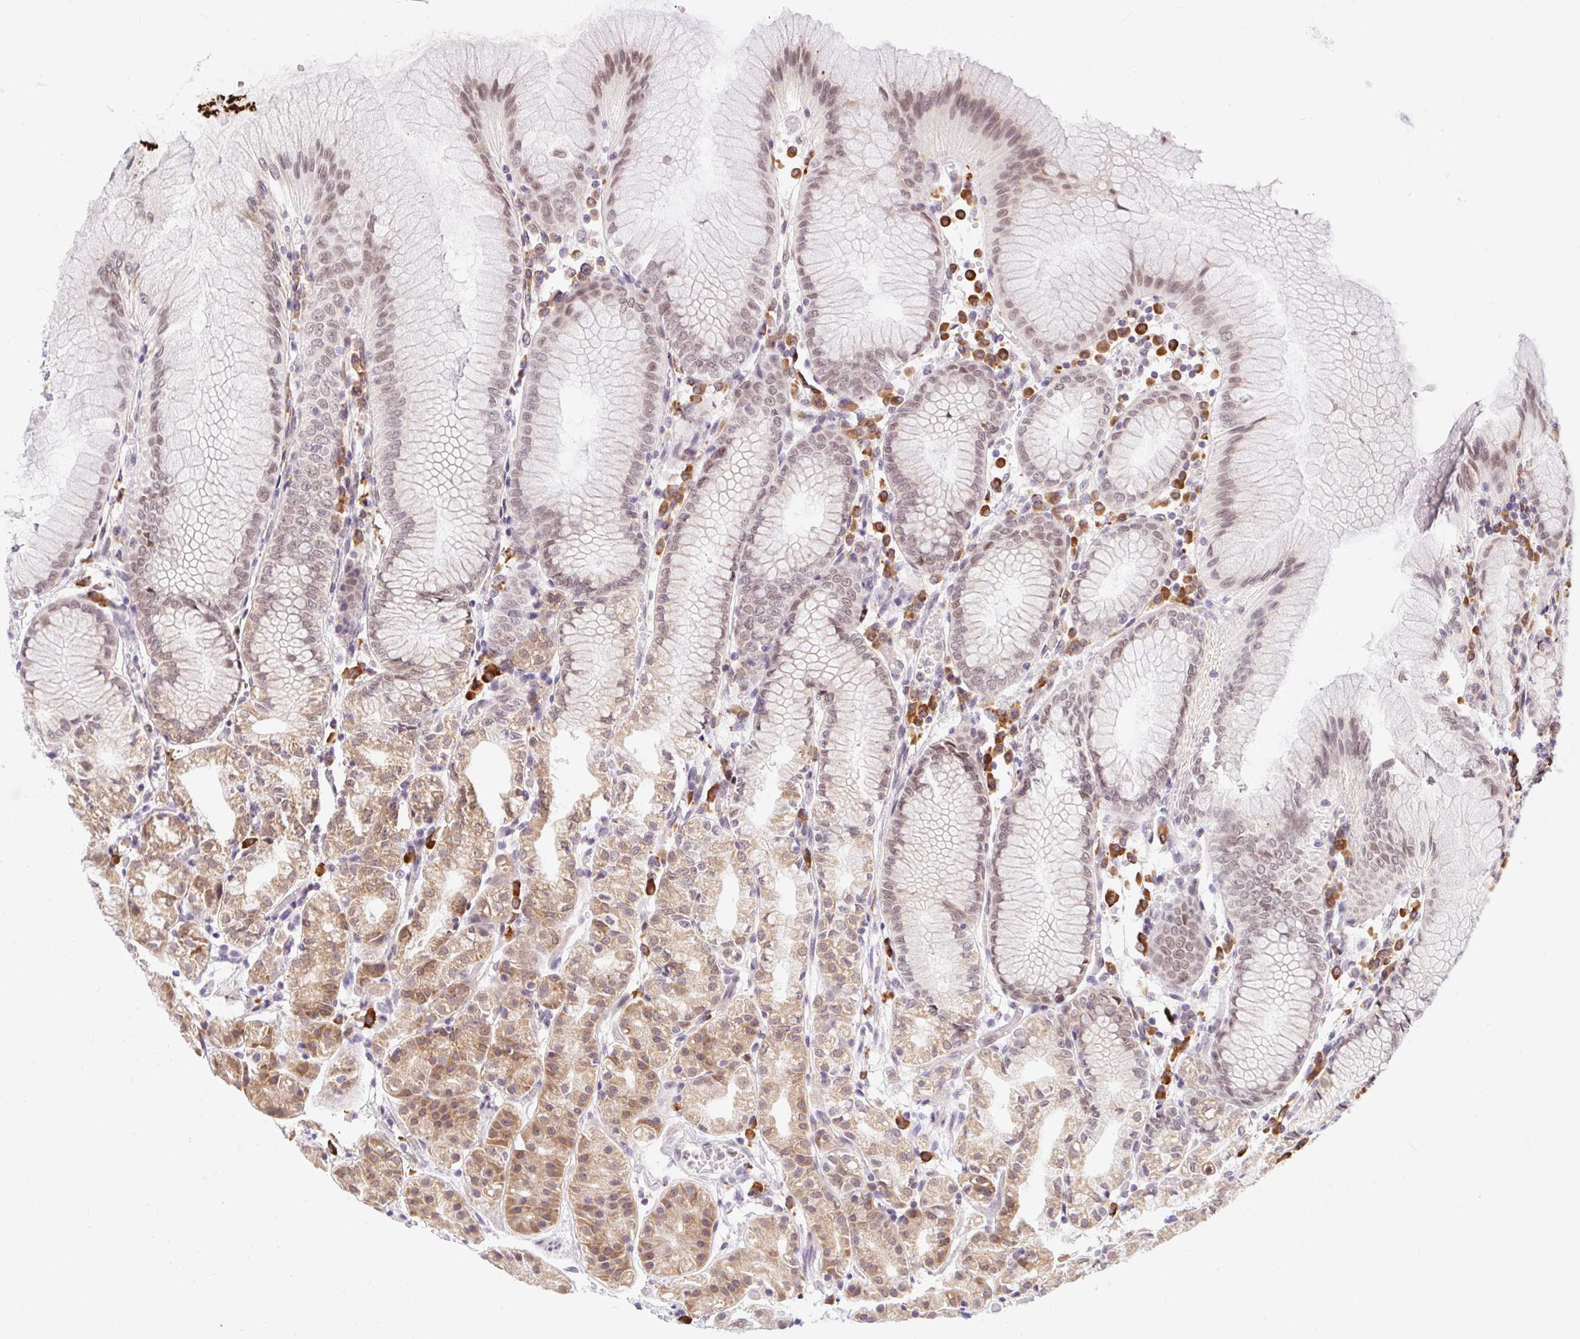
{"staining": {"intensity": "moderate", "quantity": ">75%", "location": "cytoplasmic/membranous"}, "tissue": "stomach", "cell_type": "Glandular cells", "image_type": "normal", "snomed": [{"axis": "morphology", "description": "Normal tissue, NOS"}, {"axis": "topography", "description": "Stomach"}], "caption": "An IHC image of benign tissue is shown. Protein staining in brown labels moderate cytoplasmic/membranous positivity in stomach within glandular cells. Using DAB (3,3'-diaminobenzidine) (brown) and hematoxylin (blue) stains, captured at high magnification using brightfield microscopy.", "gene": "SRSF10", "patient": {"sex": "female", "age": 57}}